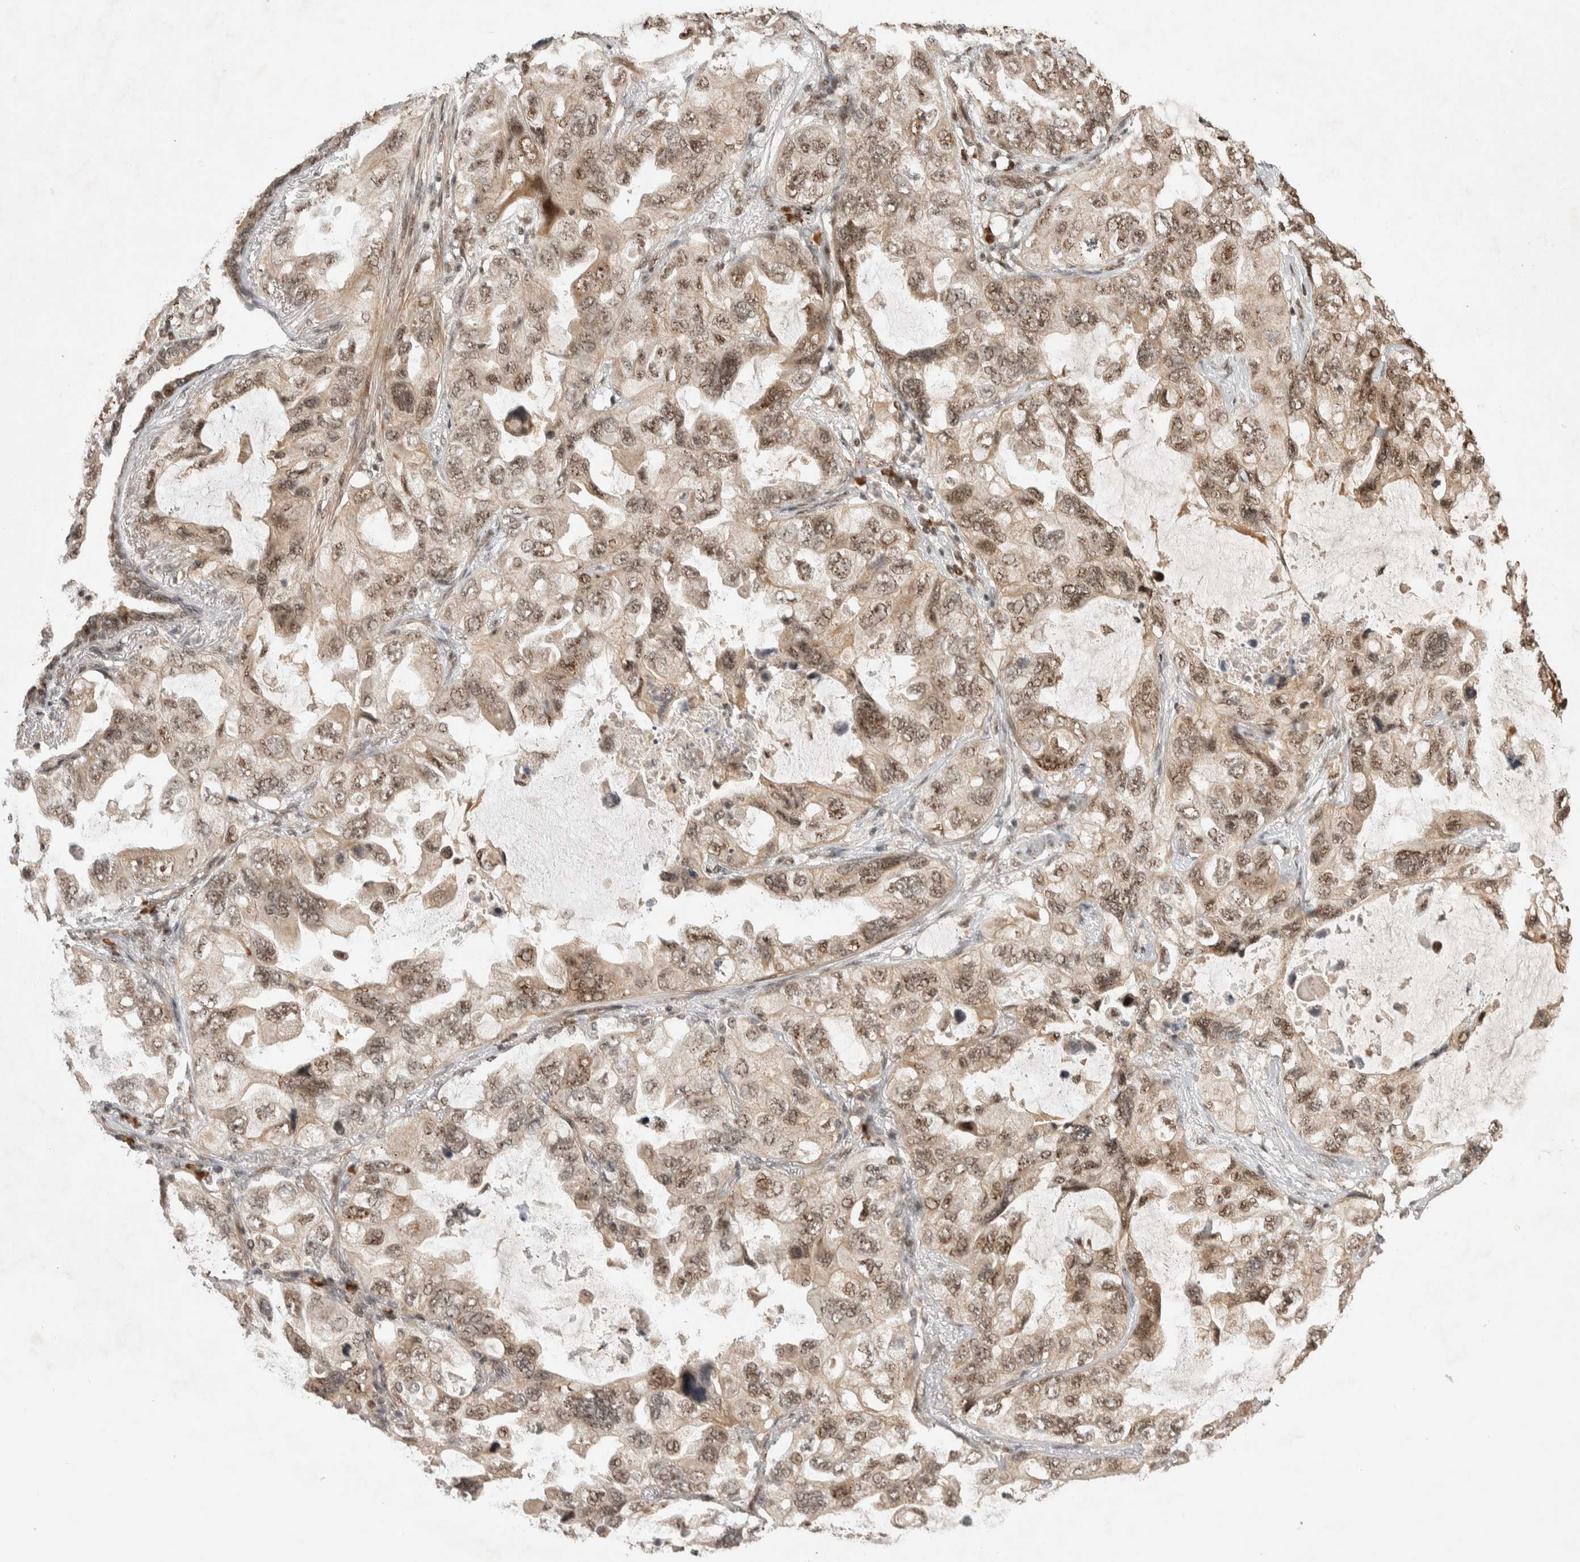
{"staining": {"intensity": "weak", "quantity": ">75%", "location": "cytoplasmic/membranous,nuclear"}, "tissue": "lung cancer", "cell_type": "Tumor cells", "image_type": "cancer", "snomed": [{"axis": "morphology", "description": "Squamous cell carcinoma, NOS"}, {"axis": "topography", "description": "Lung"}], "caption": "About >75% of tumor cells in human squamous cell carcinoma (lung) display weak cytoplasmic/membranous and nuclear protein staining as visualized by brown immunohistochemical staining.", "gene": "TOR1B", "patient": {"sex": "female", "age": 73}}